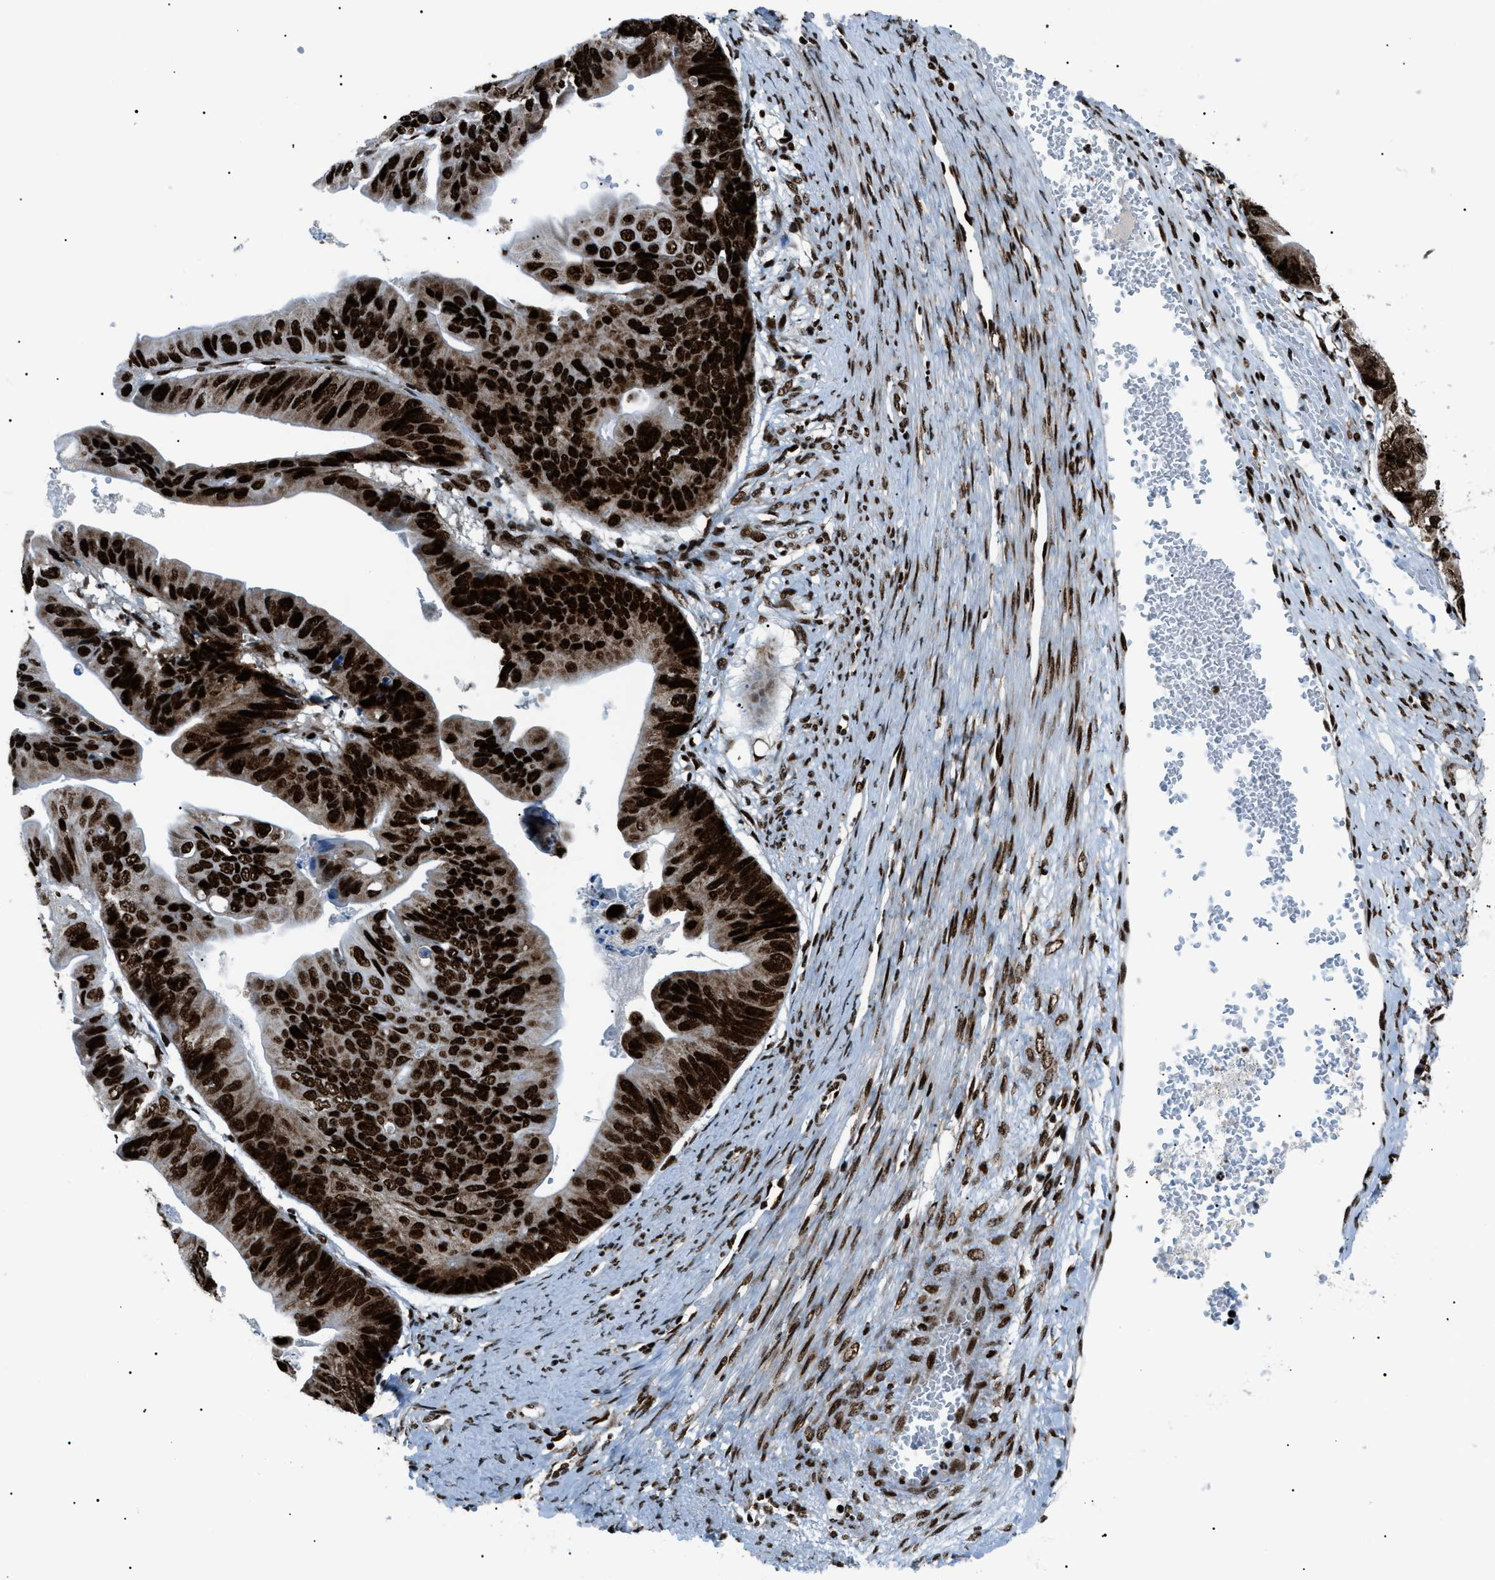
{"staining": {"intensity": "strong", "quantity": ">75%", "location": "nuclear"}, "tissue": "ovarian cancer", "cell_type": "Tumor cells", "image_type": "cancer", "snomed": [{"axis": "morphology", "description": "Cystadenocarcinoma, mucinous, NOS"}, {"axis": "topography", "description": "Ovary"}], "caption": "Mucinous cystadenocarcinoma (ovarian) stained with DAB IHC shows high levels of strong nuclear positivity in about >75% of tumor cells.", "gene": "HNRNPK", "patient": {"sex": "female", "age": 61}}